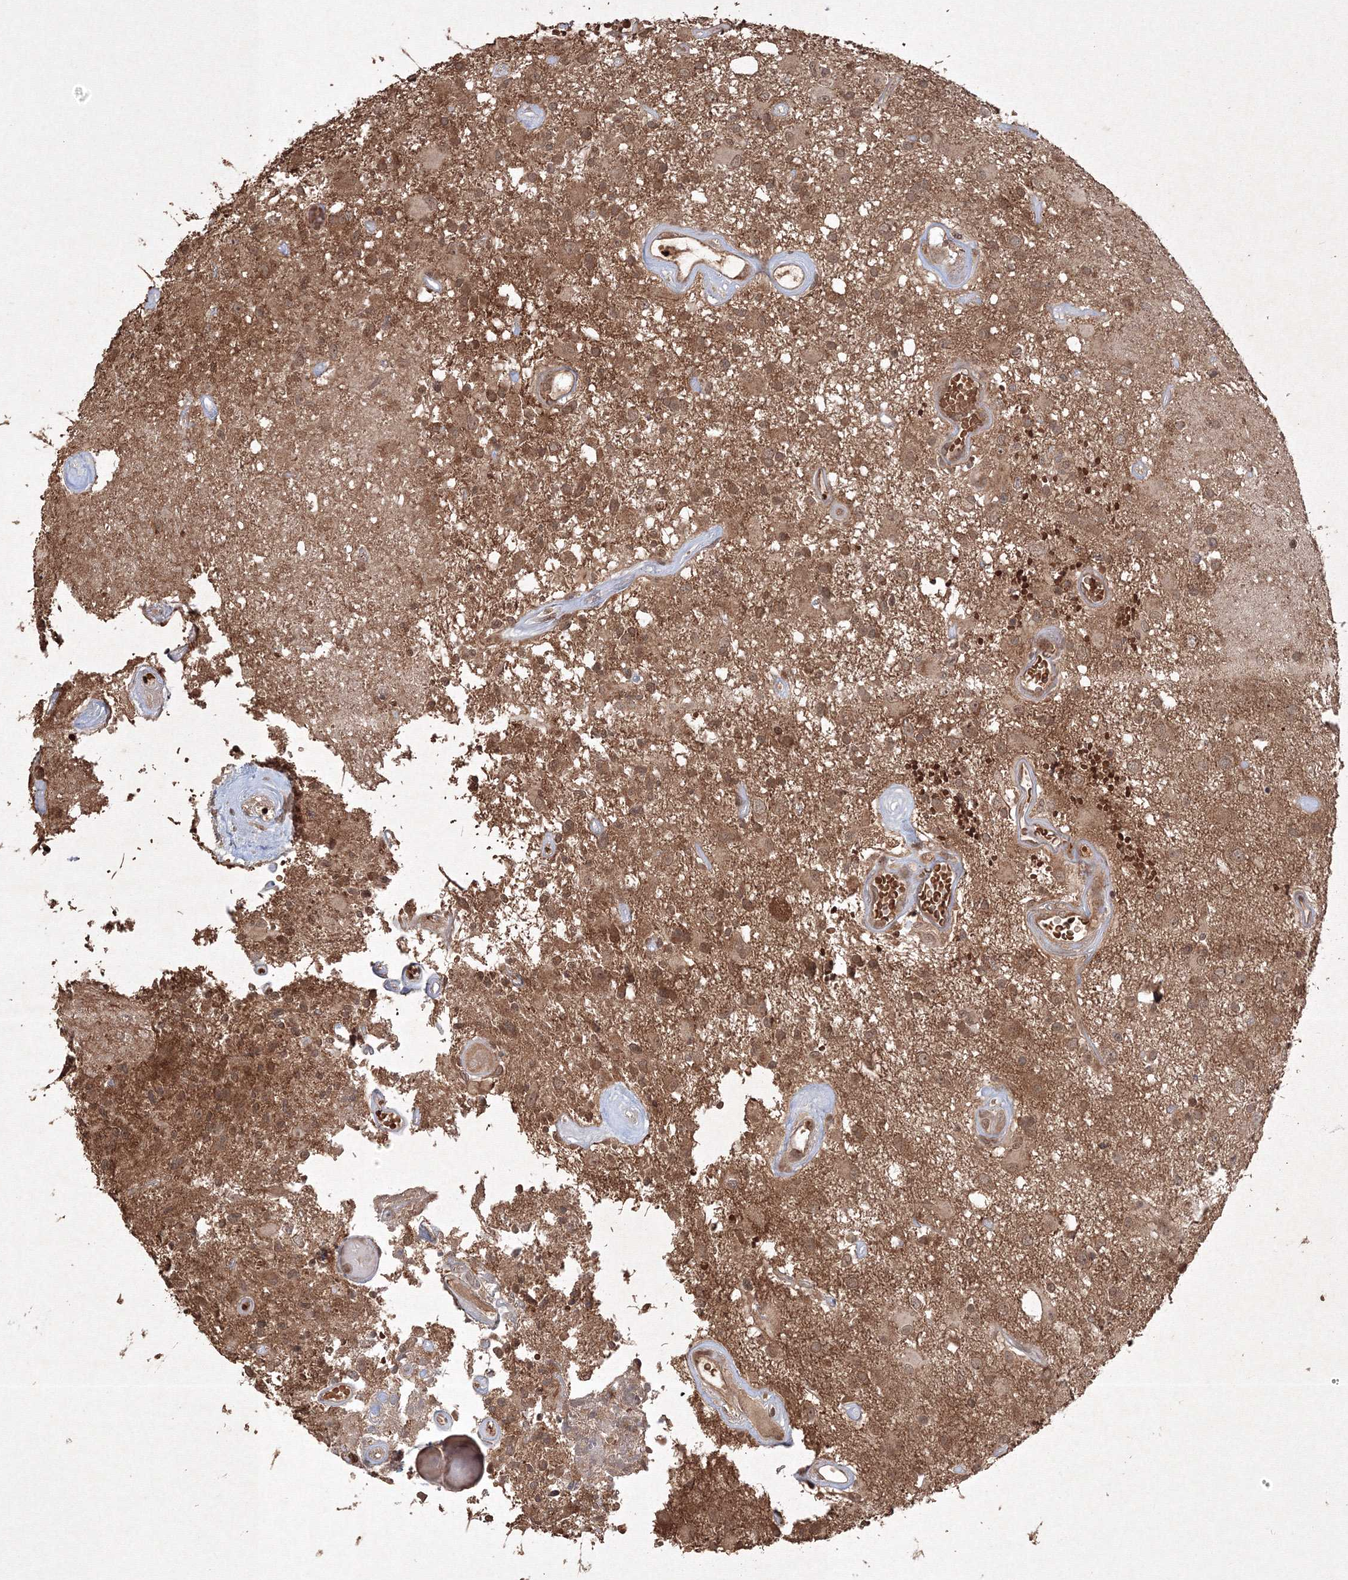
{"staining": {"intensity": "moderate", "quantity": ">75%", "location": "cytoplasmic/membranous,nuclear"}, "tissue": "glioma", "cell_type": "Tumor cells", "image_type": "cancer", "snomed": [{"axis": "morphology", "description": "Glioma, malignant, High grade"}, {"axis": "morphology", "description": "Glioblastoma, NOS"}, {"axis": "topography", "description": "Brain"}], "caption": "An immunohistochemistry image of neoplastic tissue is shown. Protein staining in brown labels moderate cytoplasmic/membranous and nuclear positivity in malignant high-grade glioma within tumor cells. Using DAB (3,3'-diaminobenzidine) (brown) and hematoxylin (blue) stains, captured at high magnification using brightfield microscopy.", "gene": "PELI3", "patient": {"sex": "male", "age": 60}}